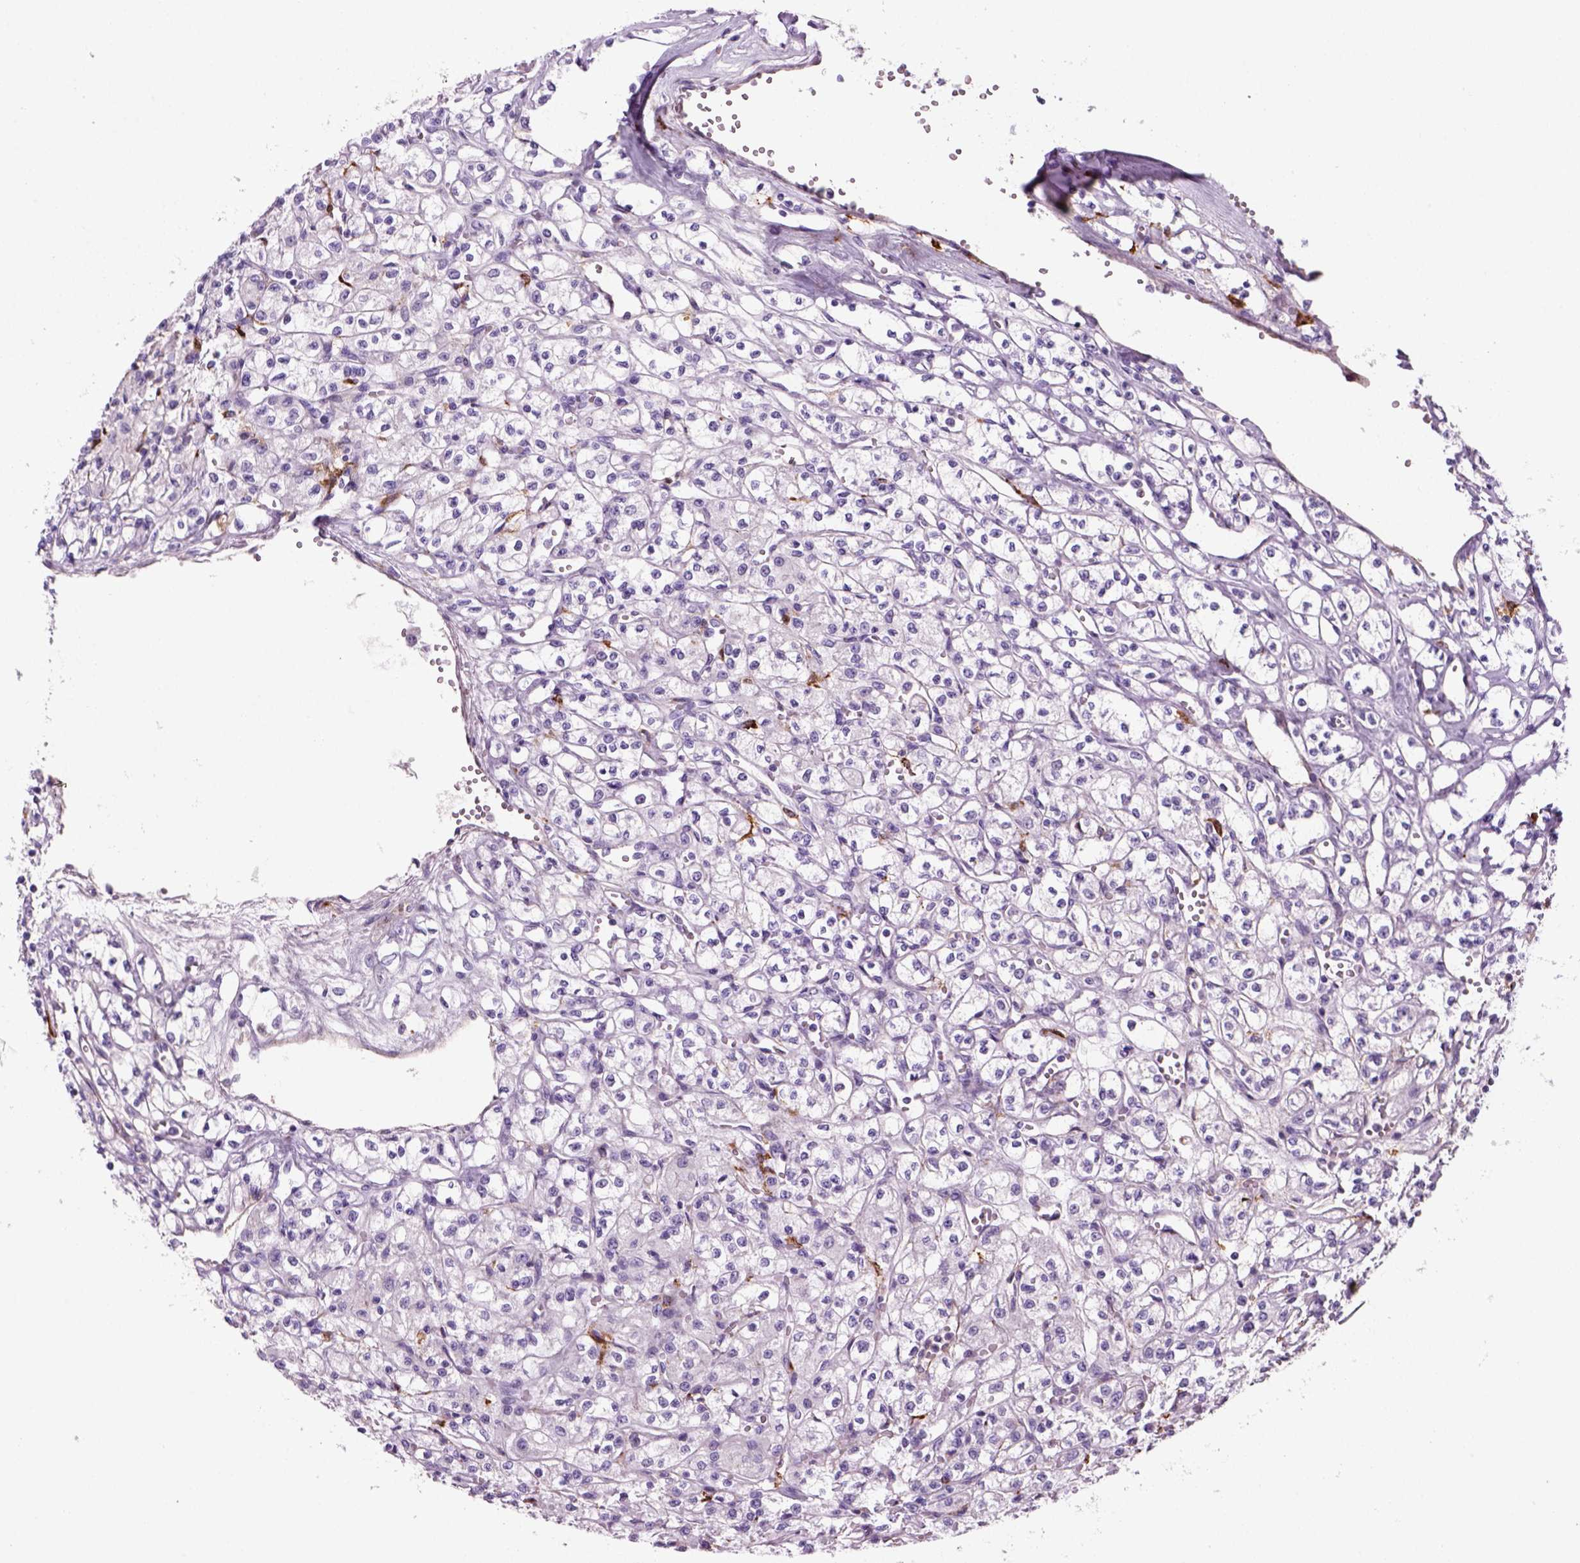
{"staining": {"intensity": "negative", "quantity": "none", "location": "none"}, "tissue": "renal cancer", "cell_type": "Tumor cells", "image_type": "cancer", "snomed": [{"axis": "morphology", "description": "Adenocarcinoma, NOS"}, {"axis": "topography", "description": "Kidney"}], "caption": "Human renal cancer stained for a protein using immunohistochemistry reveals no staining in tumor cells.", "gene": "MARCKS", "patient": {"sex": "female", "age": 70}}